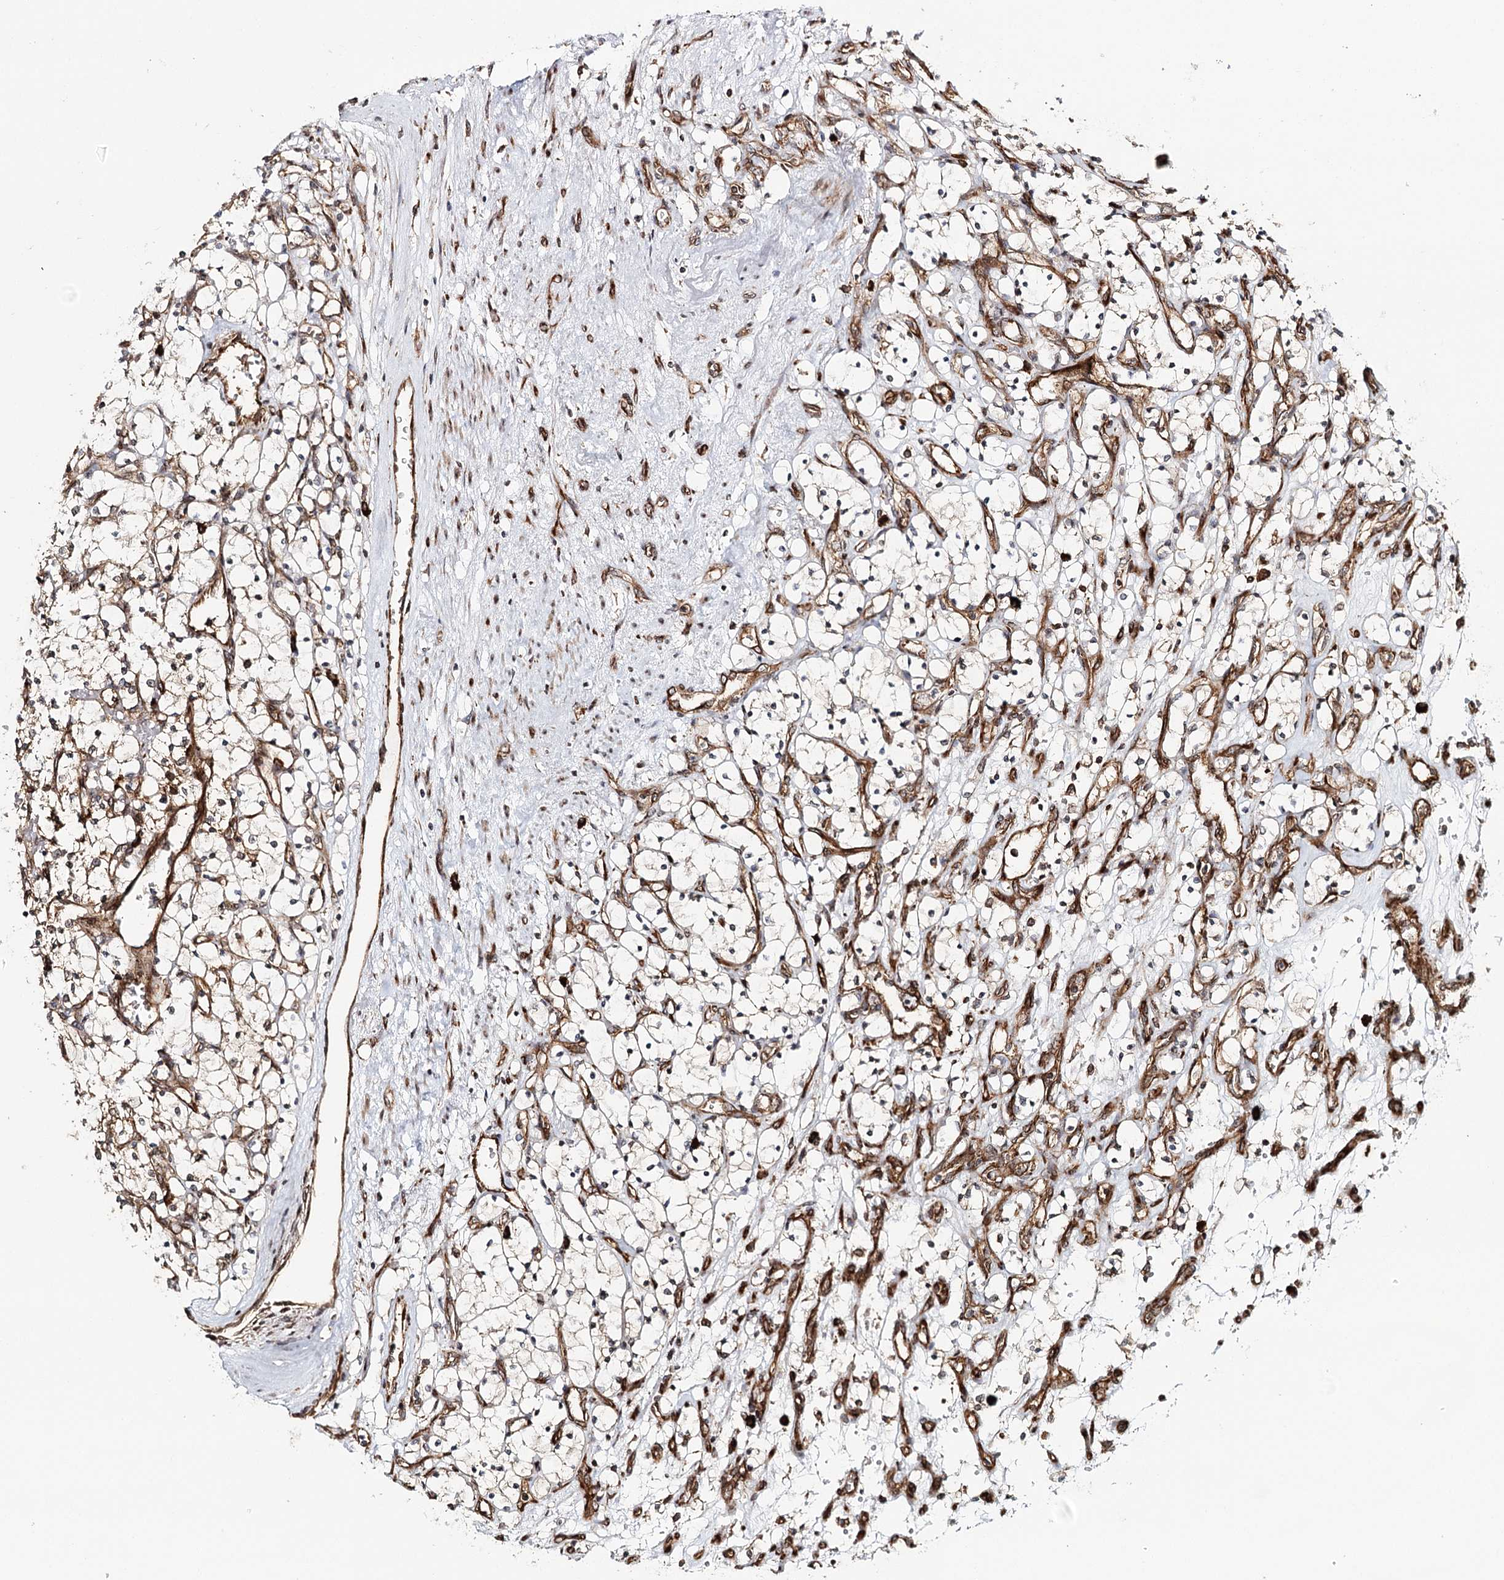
{"staining": {"intensity": "negative", "quantity": "none", "location": "none"}, "tissue": "renal cancer", "cell_type": "Tumor cells", "image_type": "cancer", "snomed": [{"axis": "morphology", "description": "Adenocarcinoma, NOS"}, {"axis": "topography", "description": "Kidney"}], "caption": "This is a histopathology image of immunohistochemistry (IHC) staining of renal cancer (adenocarcinoma), which shows no expression in tumor cells.", "gene": "MKNK1", "patient": {"sex": "female", "age": 69}}